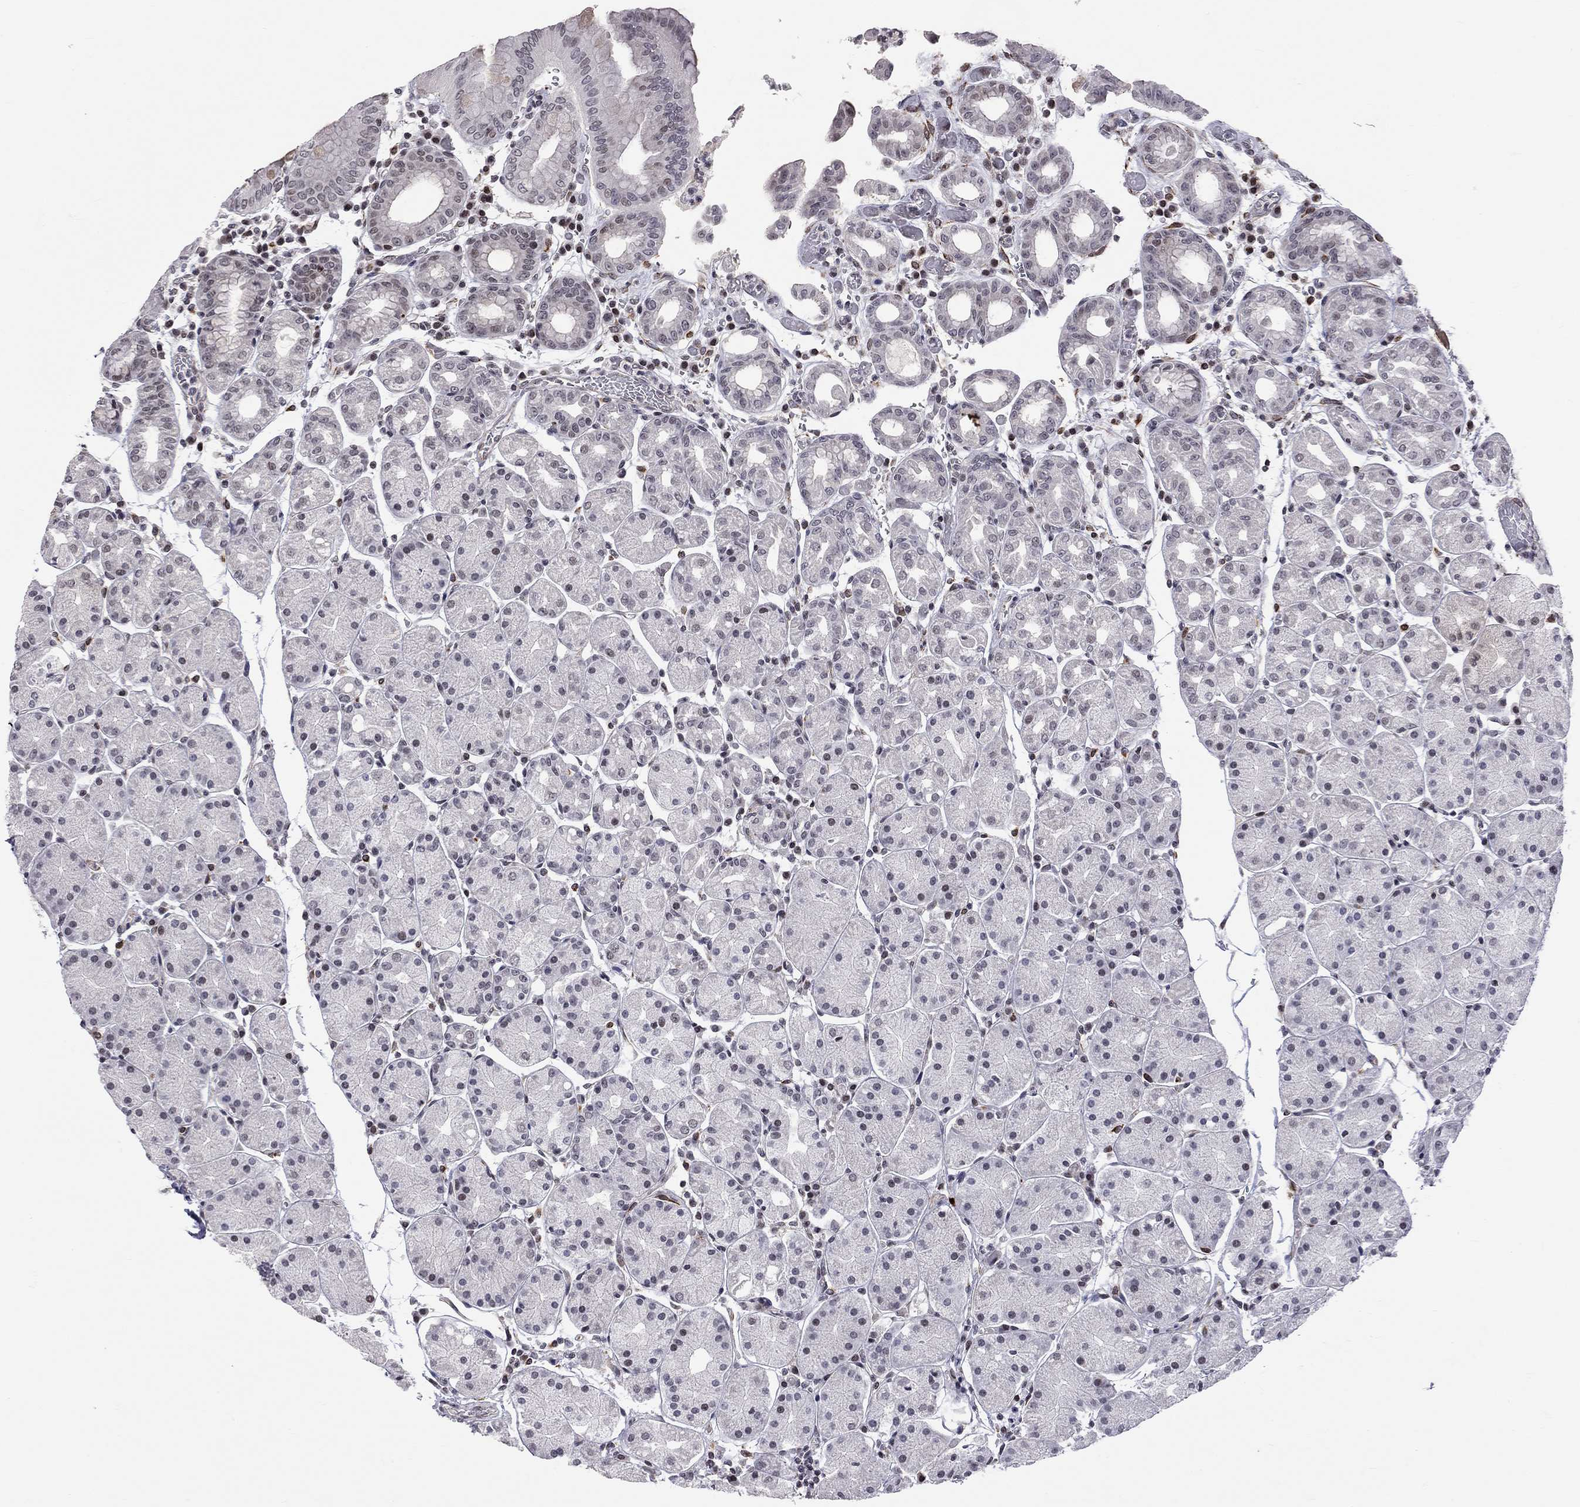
{"staining": {"intensity": "moderate", "quantity": "<25%", "location": "nuclear"}, "tissue": "stomach", "cell_type": "Glandular cells", "image_type": "normal", "snomed": [{"axis": "morphology", "description": "Normal tissue, NOS"}, {"axis": "topography", "description": "Stomach"}], "caption": "Glandular cells display low levels of moderate nuclear positivity in about <25% of cells in normal stomach.", "gene": "MTNR1B", "patient": {"sex": "male", "age": 54}}